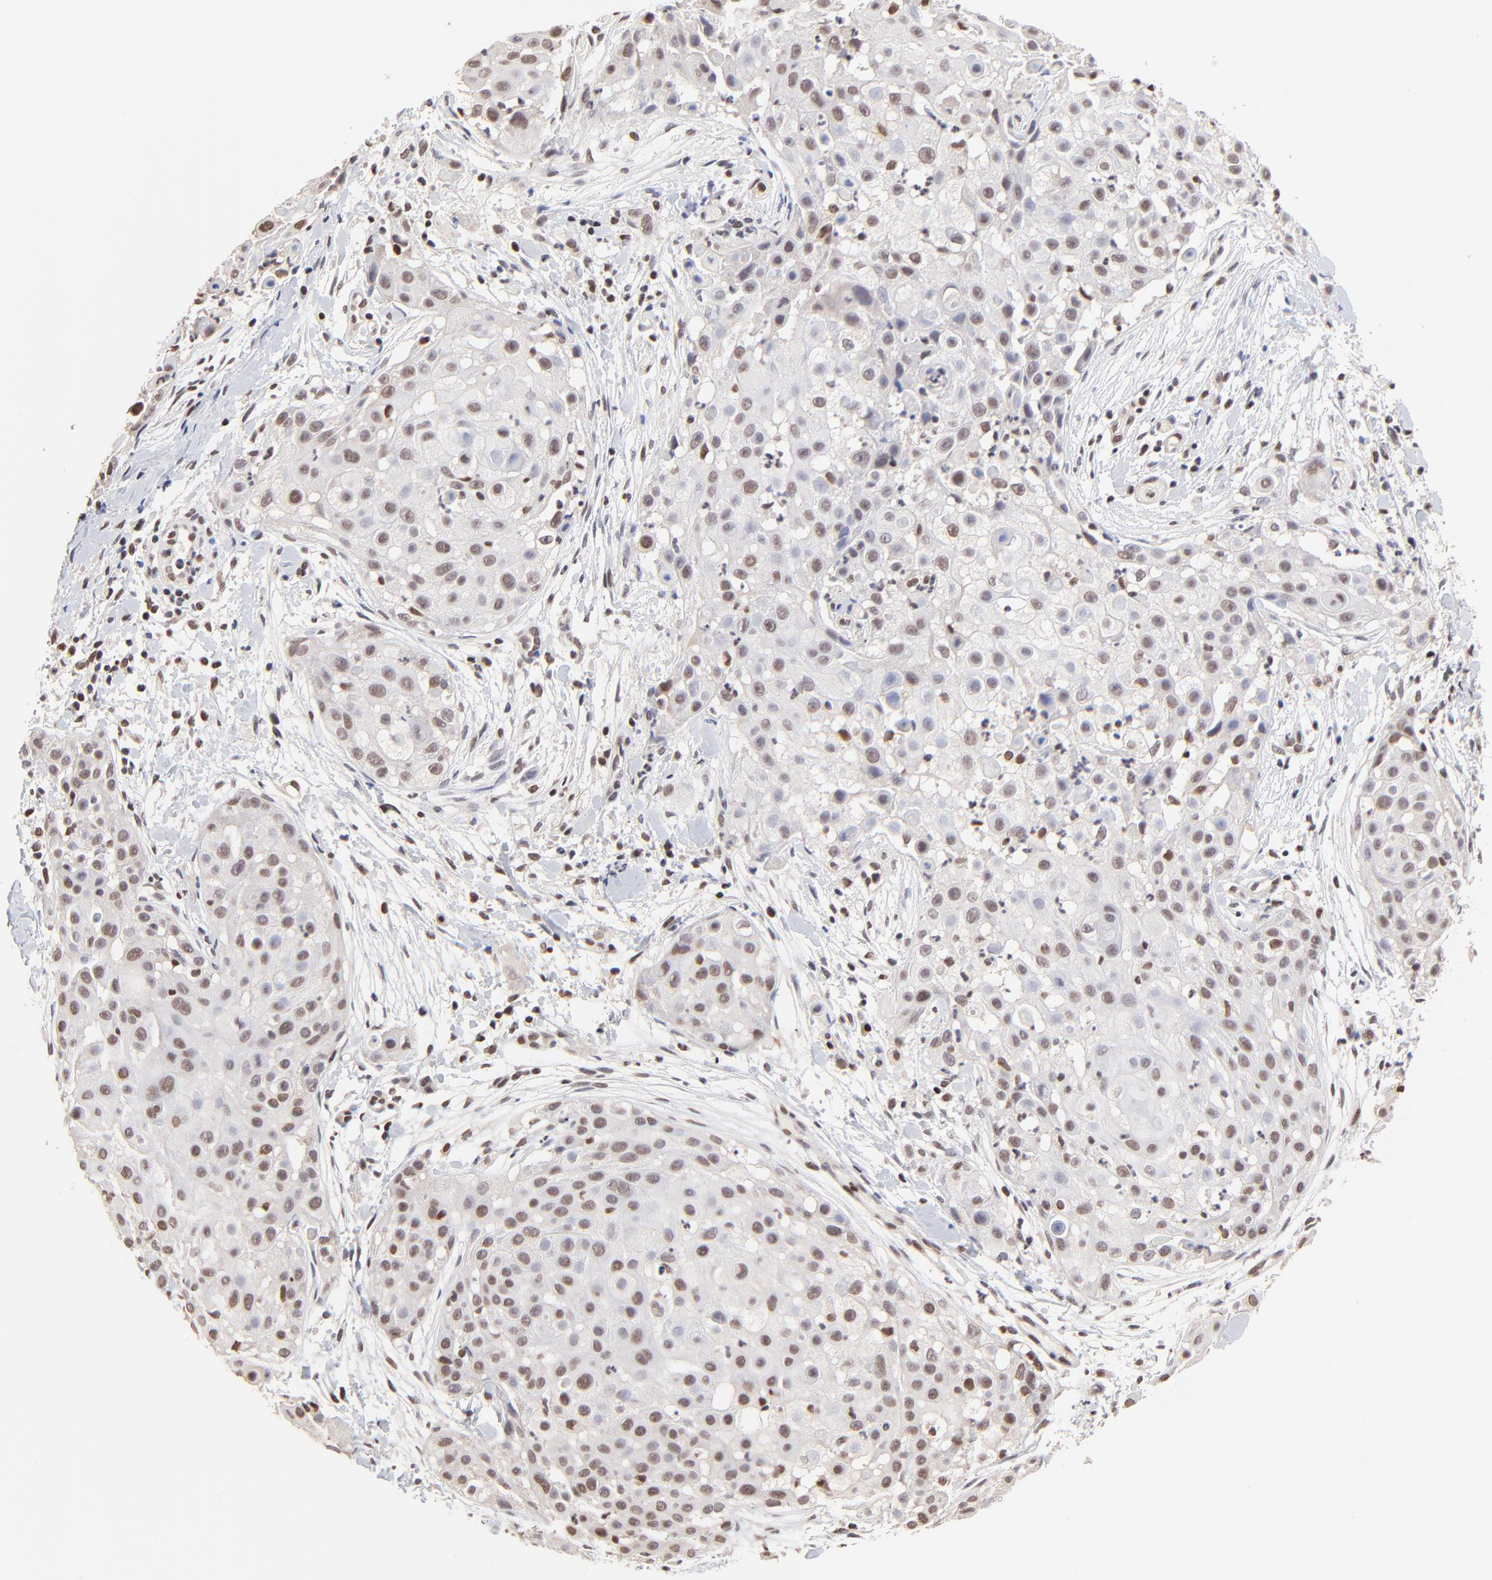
{"staining": {"intensity": "weak", "quantity": "25%-75%", "location": "nuclear"}, "tissue": "skin cancer", "cell_type": "Tumor cells", "image_type": "cancer", "snomed": [{"axis": "morphology", "description": "Squamous cell carcinoma, NOS"}, {"axis": "topography", "description": "Skin"}], "caption": "DAB immunohistochemical staining of skin cancer (squamous cell carcinoma) shows weak nuclear protein expression in approximately 25%-75% of tumor cells. (Brightfield microscopy of DAB IHC at high magnification).", "gene": "DSN1", "patient": {"sex": "female", "age": 57}}